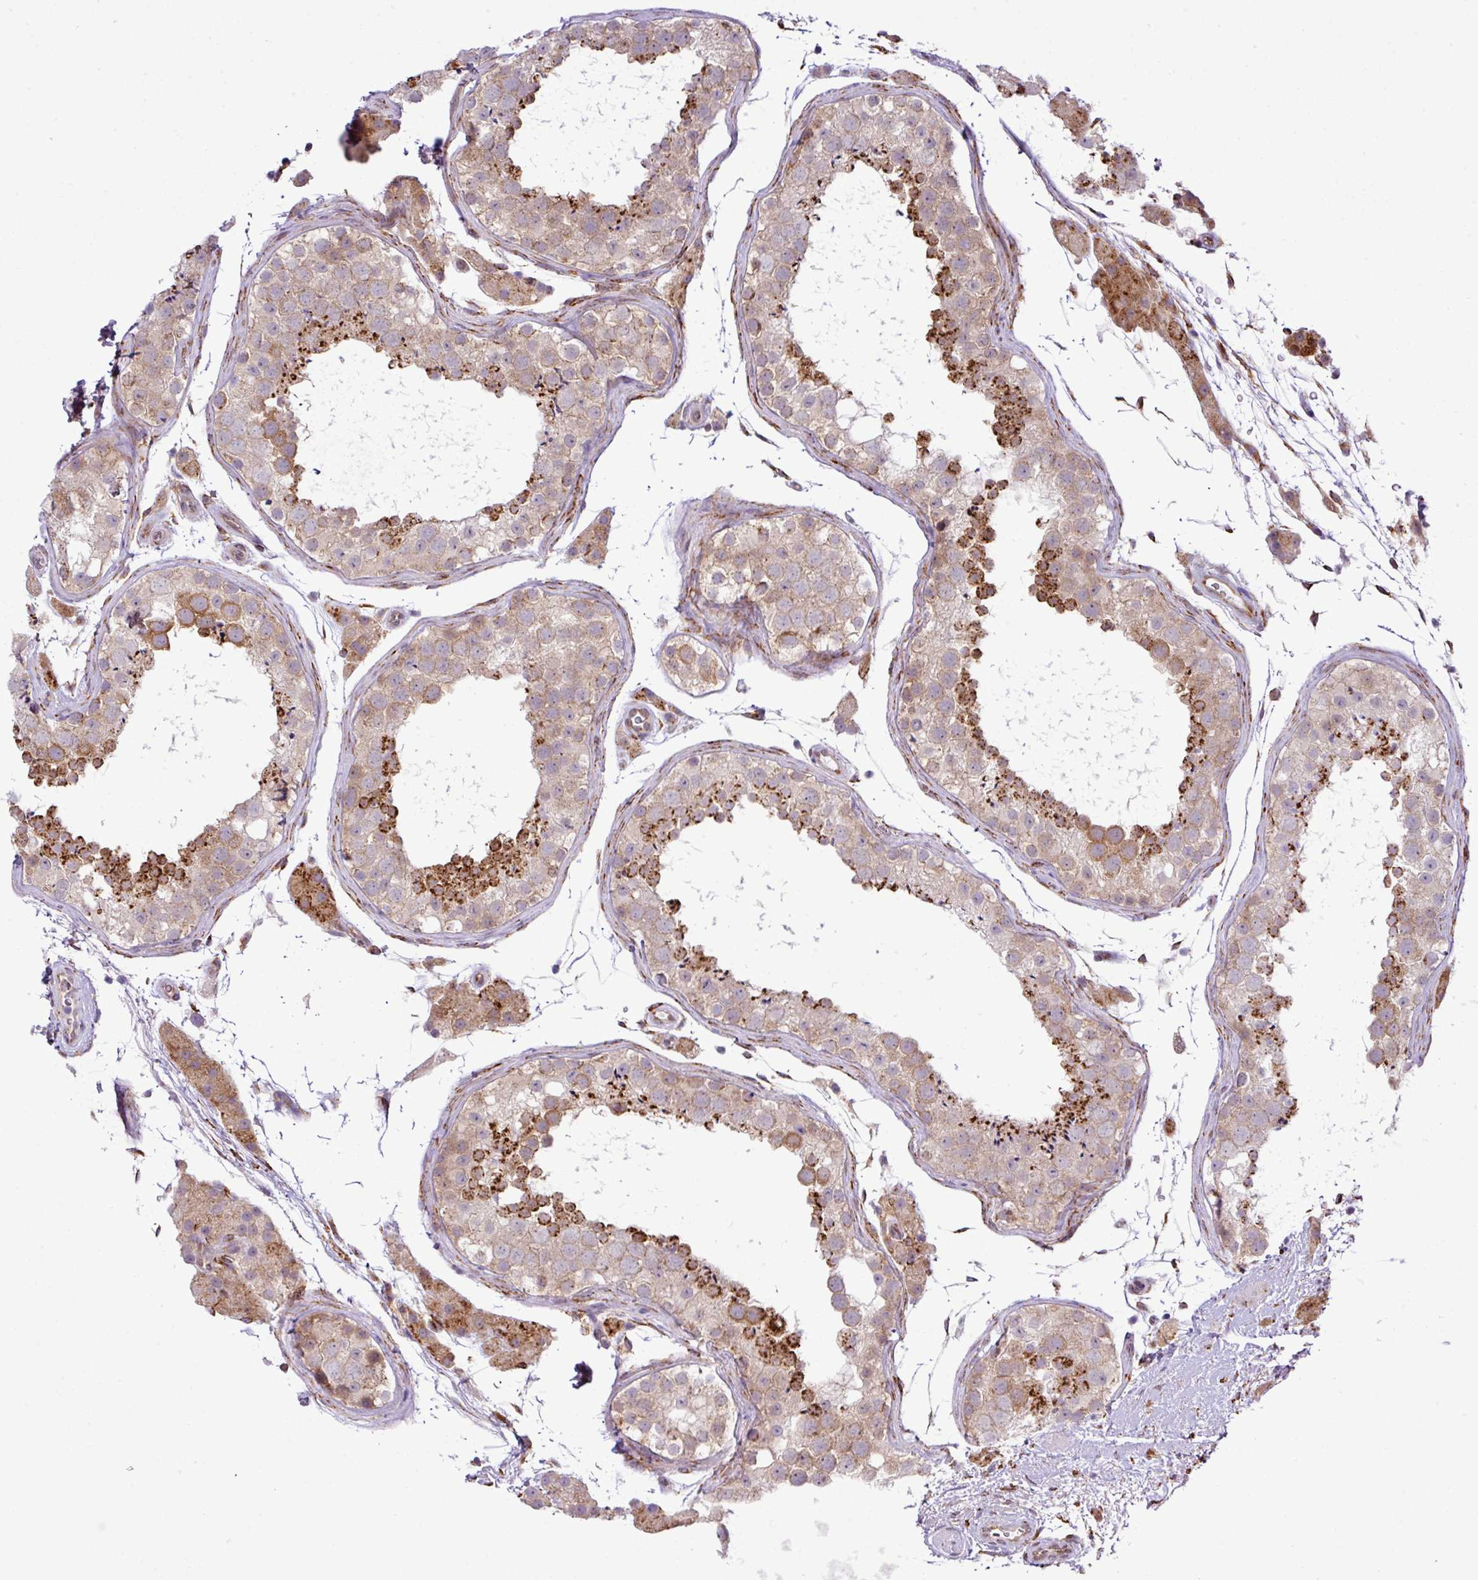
{"staining": {"intensity": "strong", "quantity": "25%-75%", "location": "cytoplasmic/membranous"}, "tissue": "testis", "cell_type": "Cells in seminiferous ducts", "image_type": "normal", "snomed": [{"axis": "morphology", "description": "Normal tissue, NOS"}, {"axis": "topography", "description": "Testis"}], "caption": "The immunohistochemical stain labels strong cytoplasmic/membranous positivity in cells in seminiferous ducts of normal testis. The protein of interest is shown in brown color, while the nuclei are stained blue.", "gene": "CFAP97", "patient": {"sex": "male", "age": 41}}